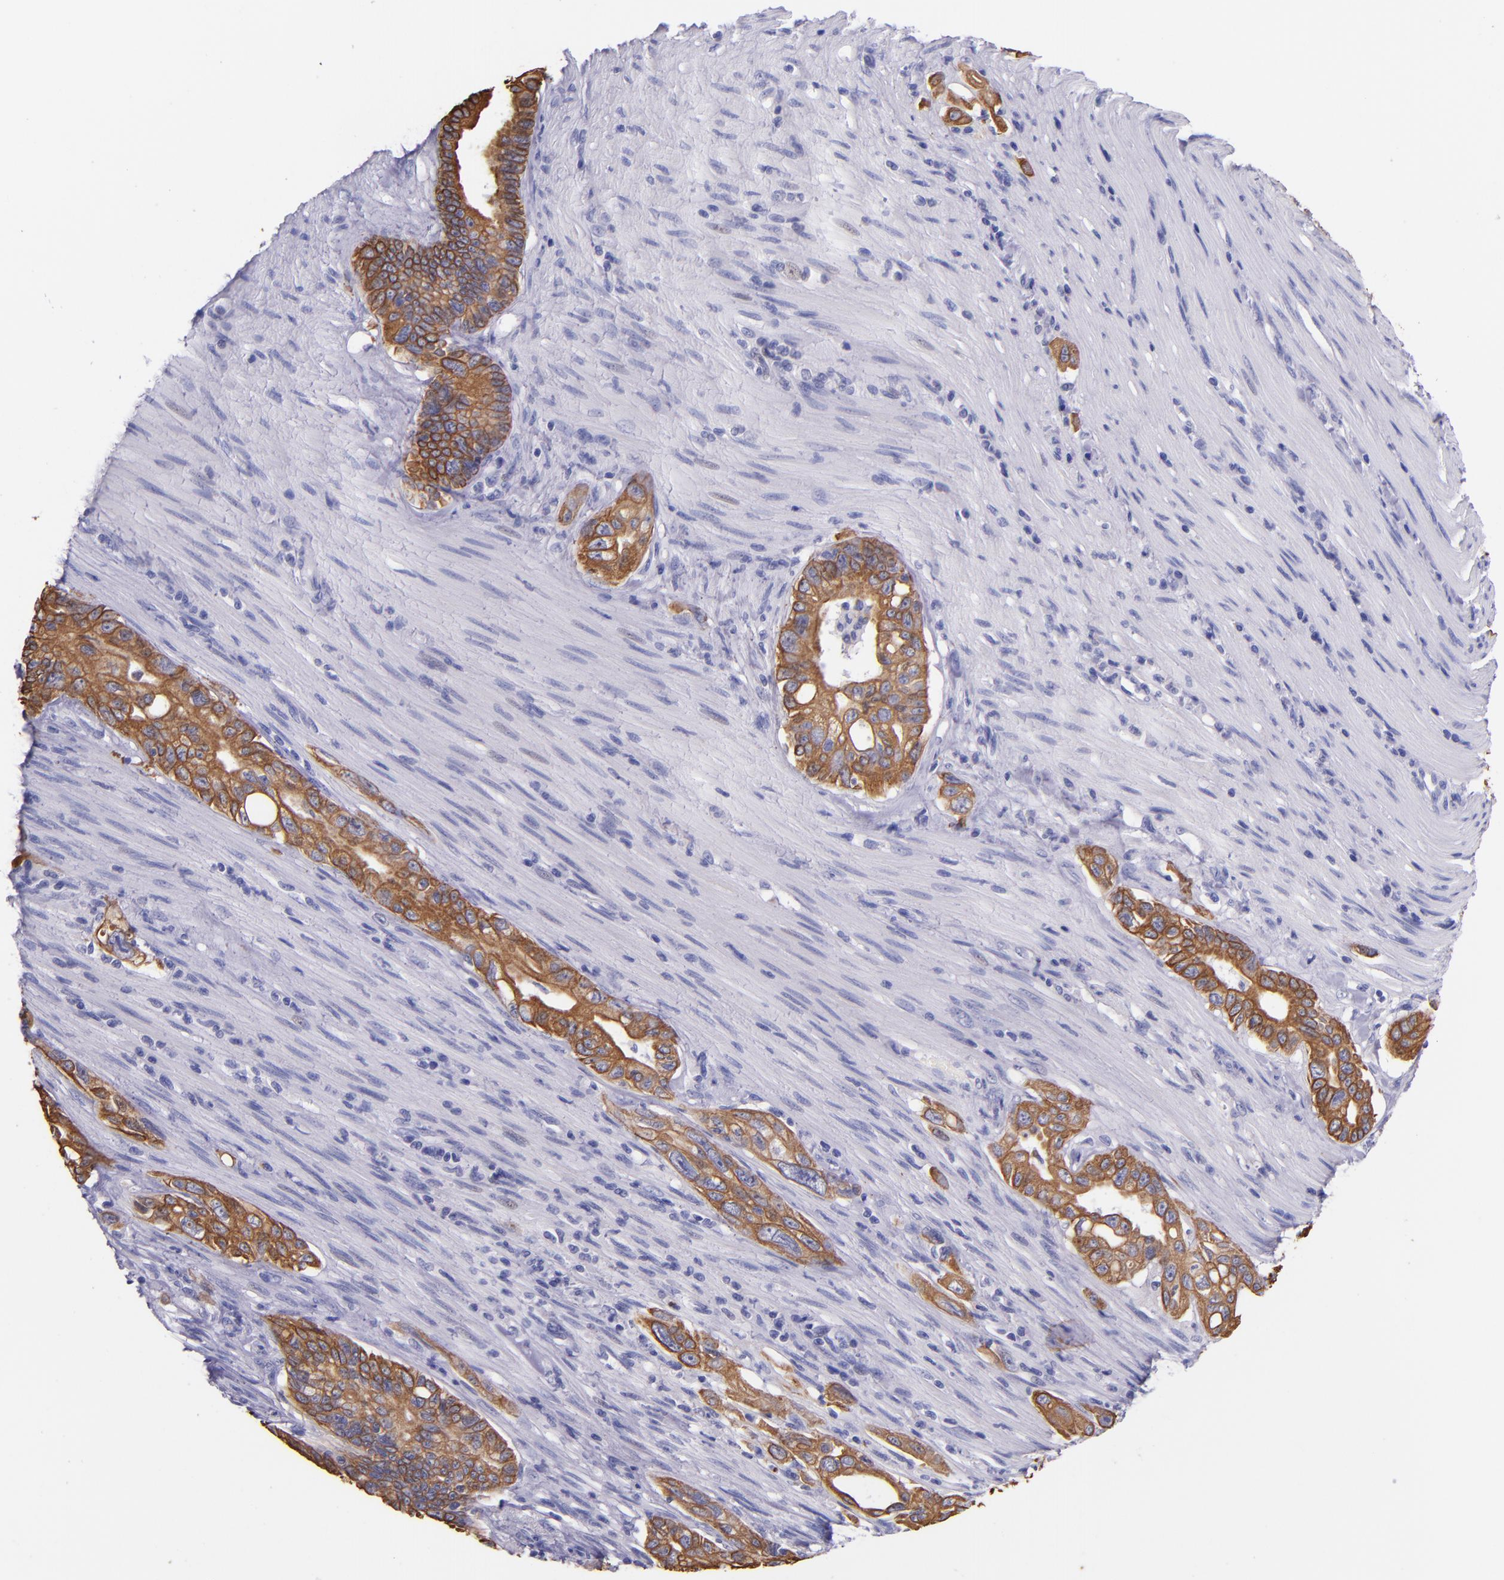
{"staining": {"intensity": "moderate", "quantity": ">75%", "location": "cytoplasmic/membranous"}, "tissue": "pancreatic cancer", "cell_type": "Tumor cells", "image_type": "cancer", "snomed": [{"axis": "morphology", "description": "Normal tissue, NOS"}, {"axis": "topography", "description": "Pancreas"}], "caption": "Protein staining shows moderate cytoplasmic/membranous expression in approximately >75% of tumor cells in pancreatic cancer.", "gene": "KRT4", "patient": {"sex": "male", "age": 42}}